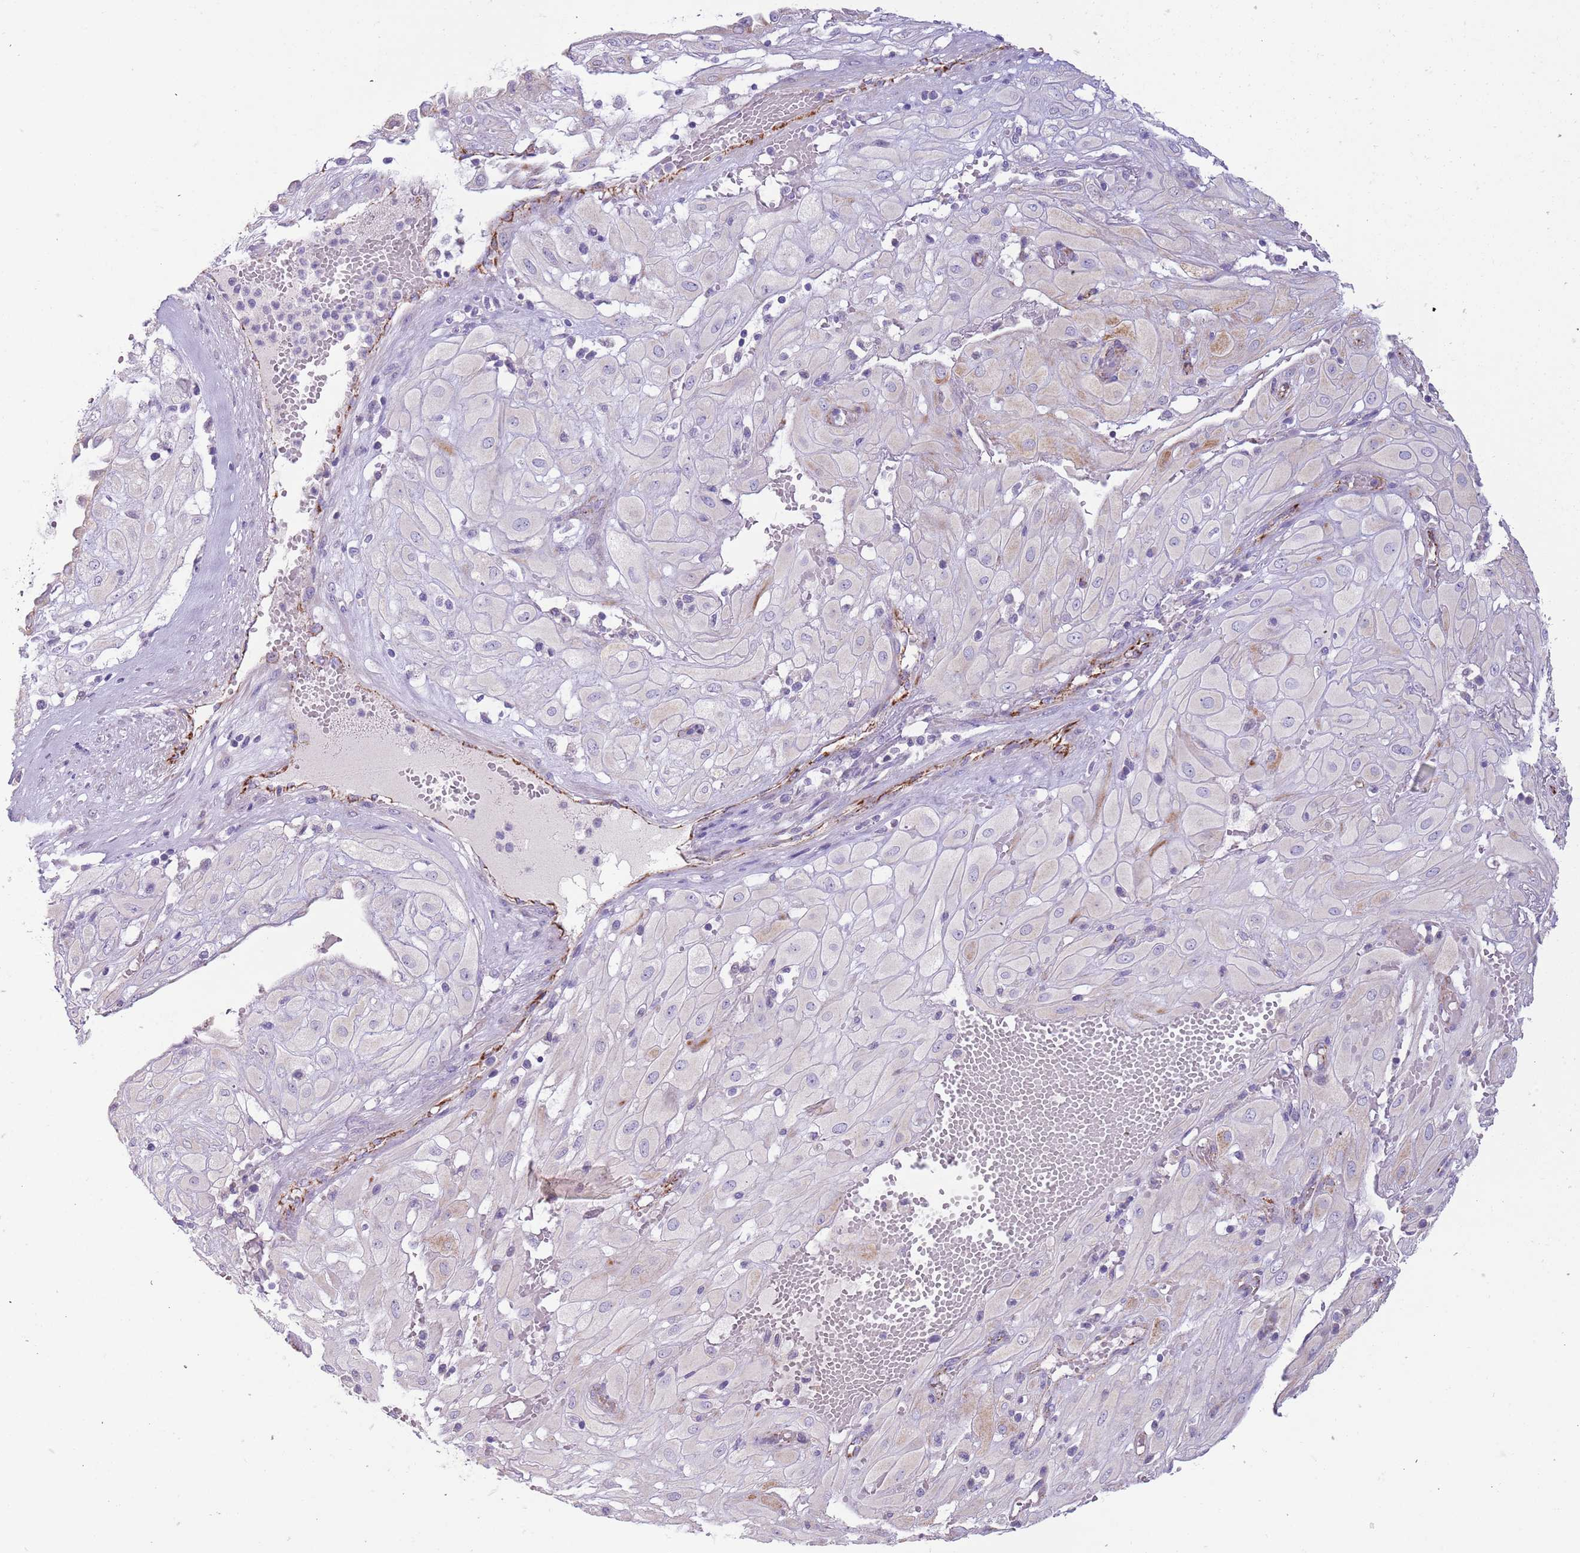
{"staining": {"intensity": "negative", "quantity": "none", "location": "none"}, "tissue": "cervical cancer", "cell_type": "Tumor cells", "image_type": "cancer", "snomed": [{"axis": "morphology", "description": "Squamous cell carcinoma, NOS"}, {"axis": "topography", "description": "Cervix"}], "caption": "Immunohistochemistry image of cervical squamous cell carcinoma stained for a protein (brown), which displays no positivity in tumor cells.", "gene": "RNF222", "patient": {"sex": "female", "age": 36}}